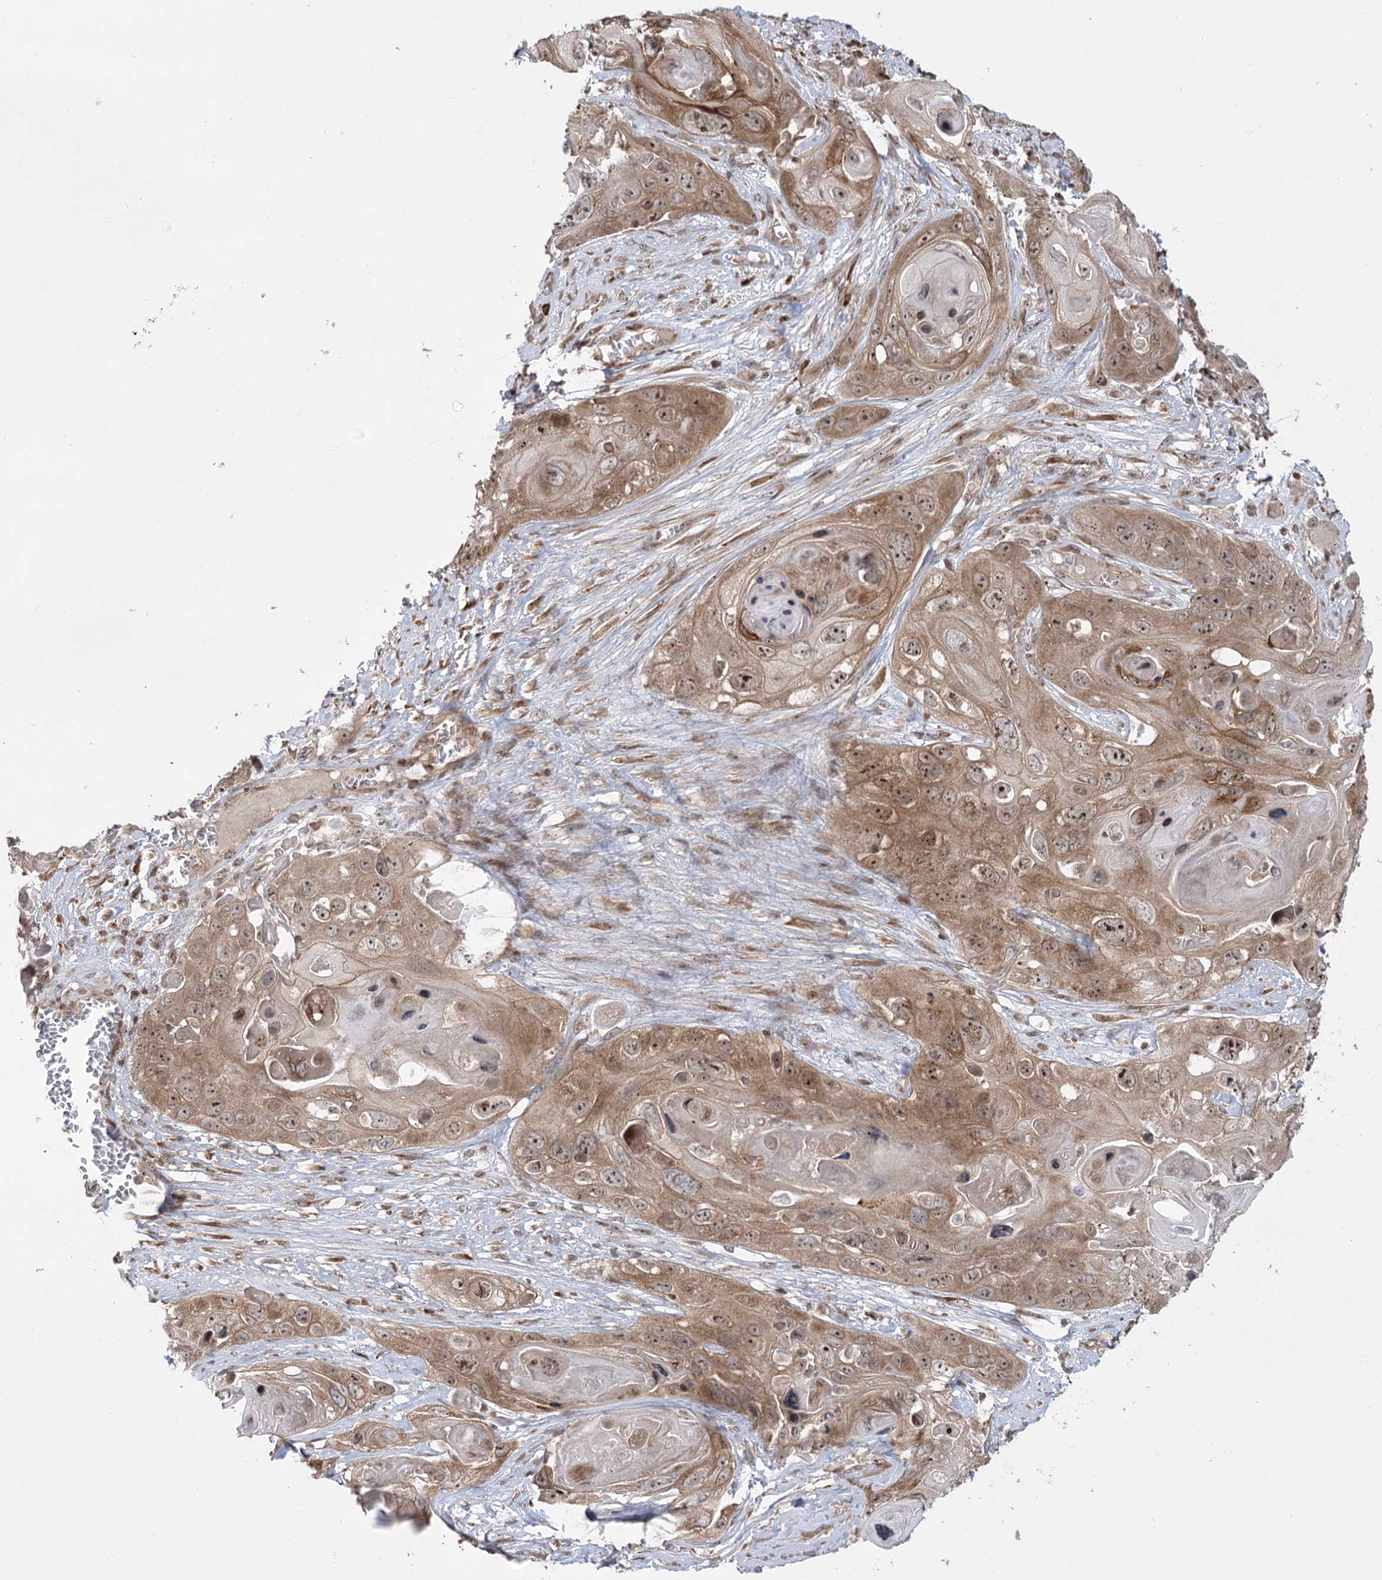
{"staining": {"intensity": "moderate", "quantity": ">75%", "location": "cytoplasmic/membranous,nuclear"}, "tissue": "skin cancer", "cell_type": "Tumor cells", "image_type": "cancer", "snomed": [{"axis": "morphology", "description": "Squamous cell carcinoma, NOS"}, {"axis": "topography", "description": "Skin"}], "caption": "Moderate cytoplasmic/membranous and nuclear staining is present in about >75% of tumor cells in skin cancer. (Stains: DAB in brown, nuclei in blue, Microscopy: brightfield microscopy at high magnification).", "gene": "SYTL1", "patient": {"sex": "male", "age": 55}}